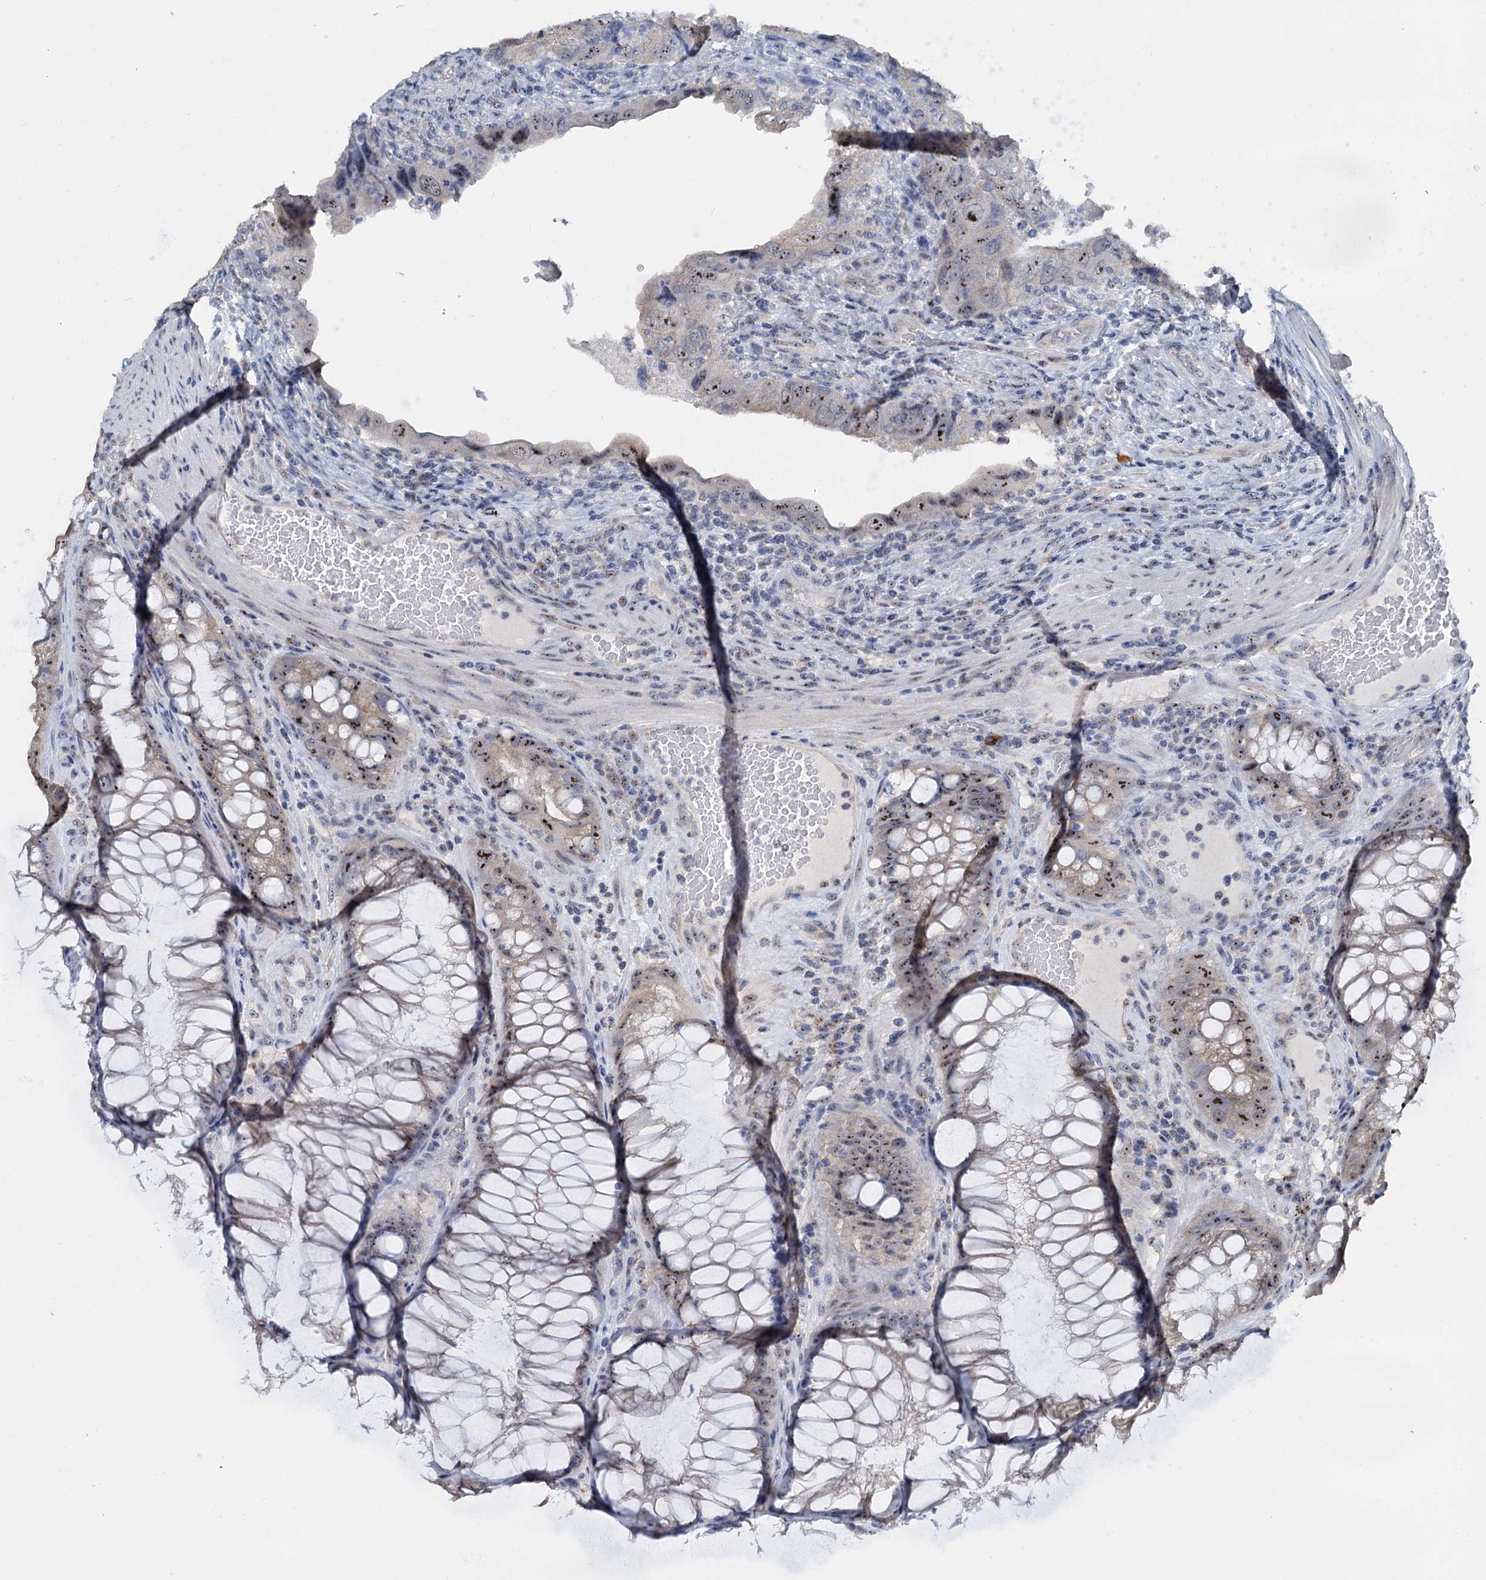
{"staining": {"intensity": "strong", "quantity": "25%-75%", "location": "nuclear"}, "tissue": "colorectal cancer", "cell_type": "Tumor cells", "image_type": "cancer", "snomed": [{"axis": "morphology", "description": "Adenocarcinoma, NOS"}, {"axis": "topography", "description": "Rectum"}], "caption": "This is a histology image of IHC staining of adenocarcinoma (colorectal), which shows strong positivity in the nuclear of tumor cells.", "gene": "C2CD3", "patient": {"sex": "male", "age": 63}}